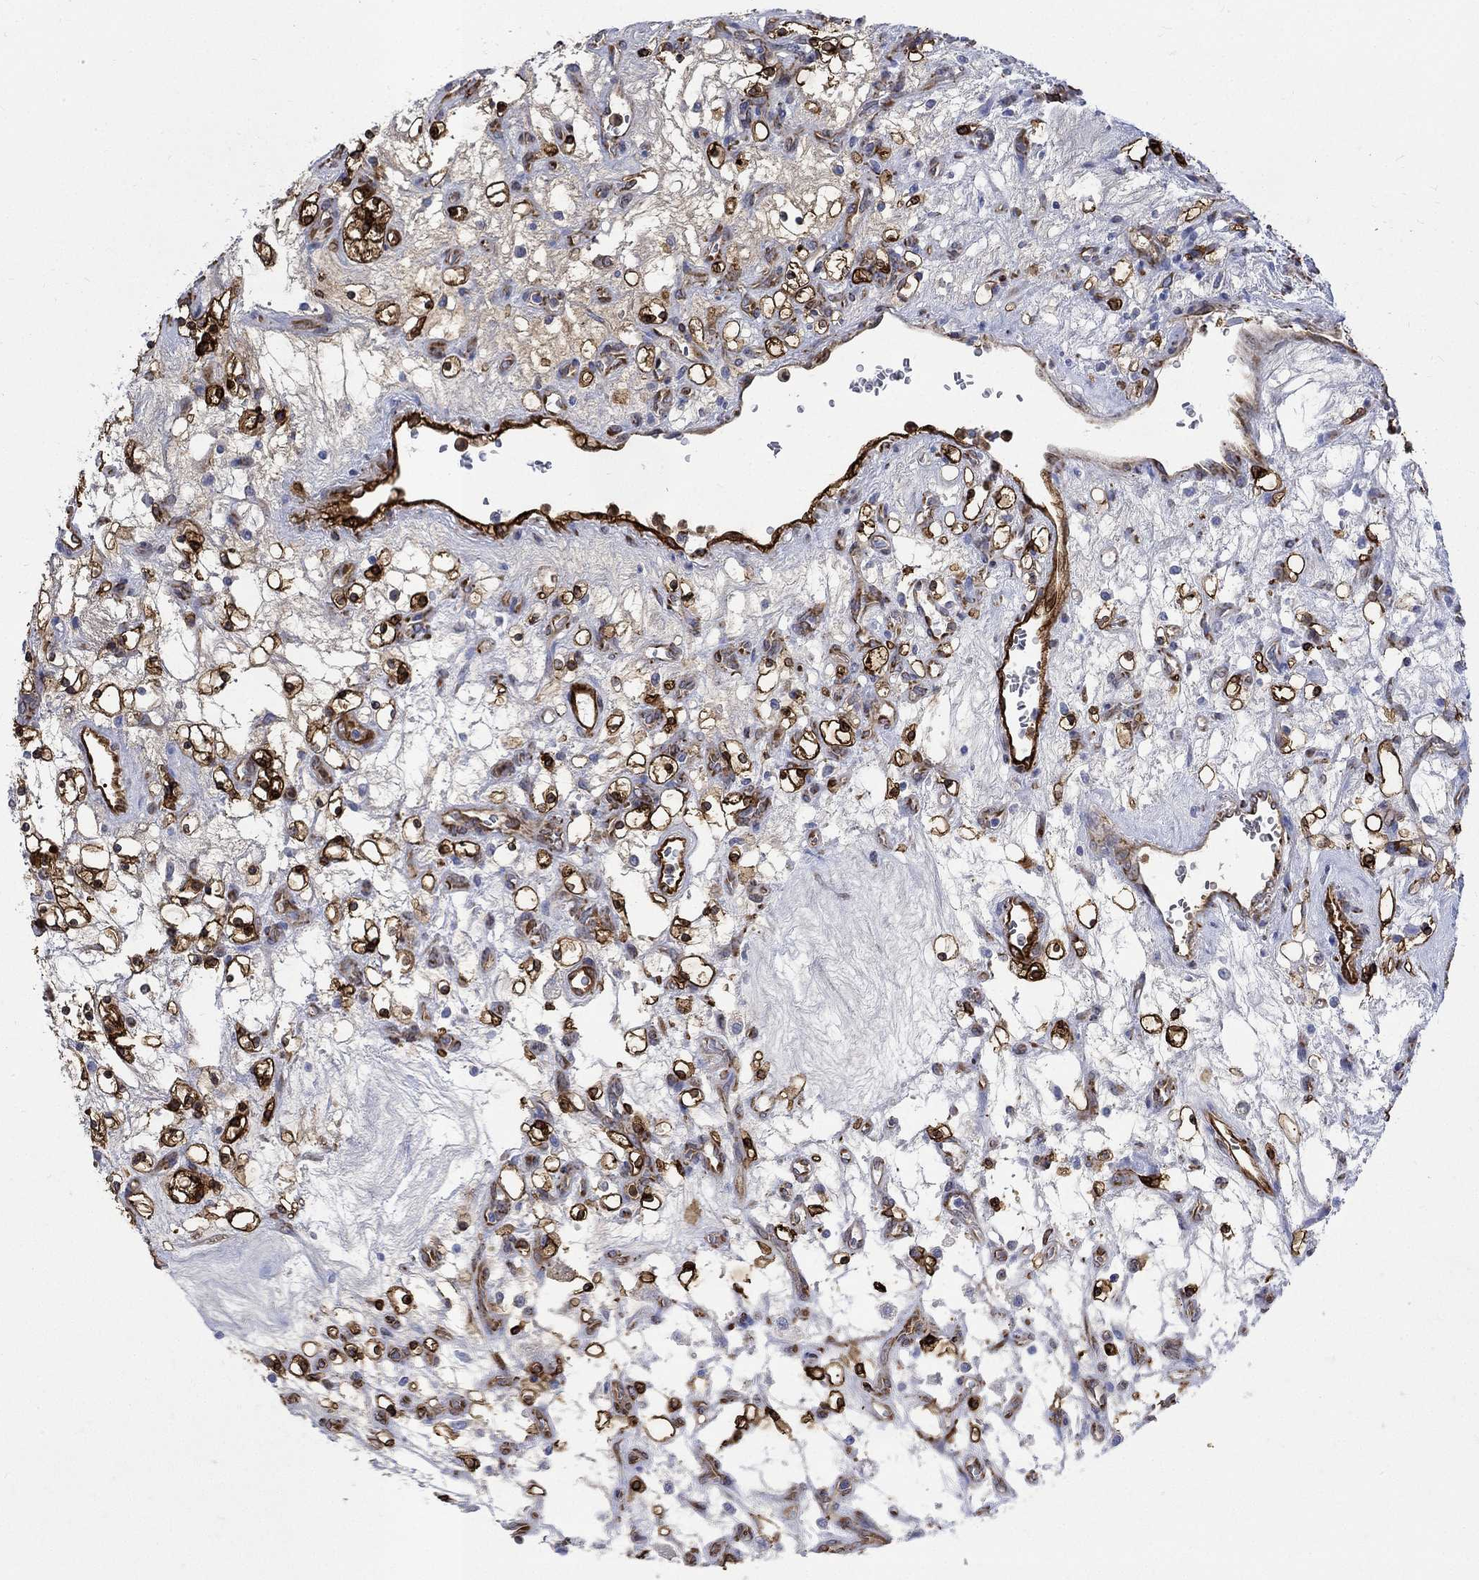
{"staining": {"intensity": "strong", "quantity": "25%-75%", "location": "cytoplasmic/membranous"}, "tissue": "renal cancer", "cell_type": "Tumor cells", "image_type": "cancer", "snomed": [{"axis": "morphology", "description": "Adenocarcinoma, NOS"}, {"axis": "topography", "description": "Kidney"}], "caption": "Protein staining shows strong cytoplasmic/membranous expression in approximately 25%-75% of tumor cells in adenocarcinoma (renal).", "gene": "TGM2", "patient": {"sex": "female", "age": 69}}